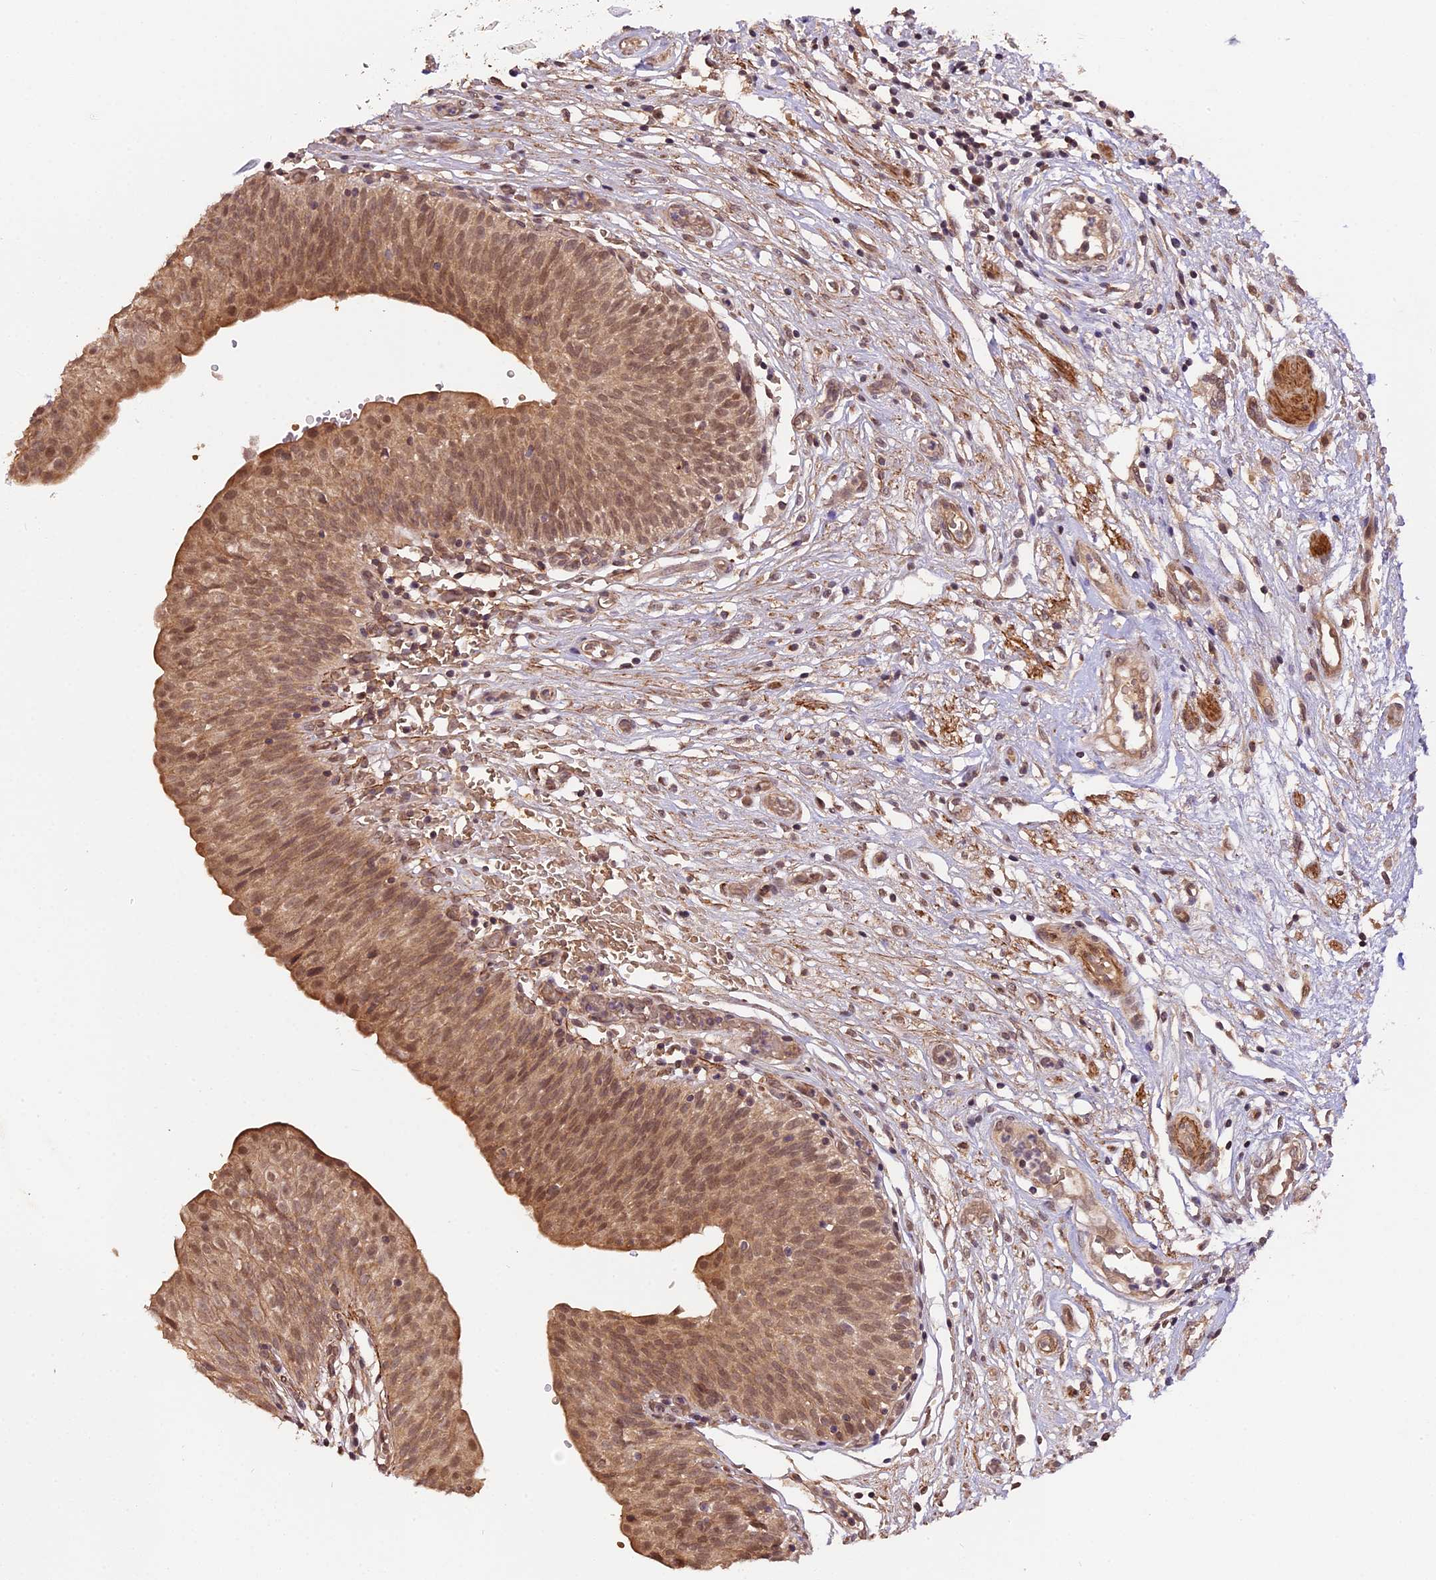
{"staining": {"intensity": "moderate", "quantity": ">75%", "location": "cytoplasmic/membranous,nuclear"}, "tissue": "urinary bladder", "cell_type": "Urothelial cells", "image_type": "normal", "snomed": [{"axis": "morphology", "description": "Normal tissue, NOS"}, {"axis": "topography", "description": "Urinary bladder"}], "caption": "The photomicrograph demonstrates immunohistochemical staining of unremarkable urinary bladder. There is moderate cytoplasmic/membranous,nuclear positivity is seen in approximately >75% of urothelial cells. The staining was performed using DAB (3,3'-diaminobenzidine), with brown indicating positive protein expression. Nuclei are stained blue with hematoxylin.", "gene": "ZNF480", "patient": {"sex": "male", "age": 55}}